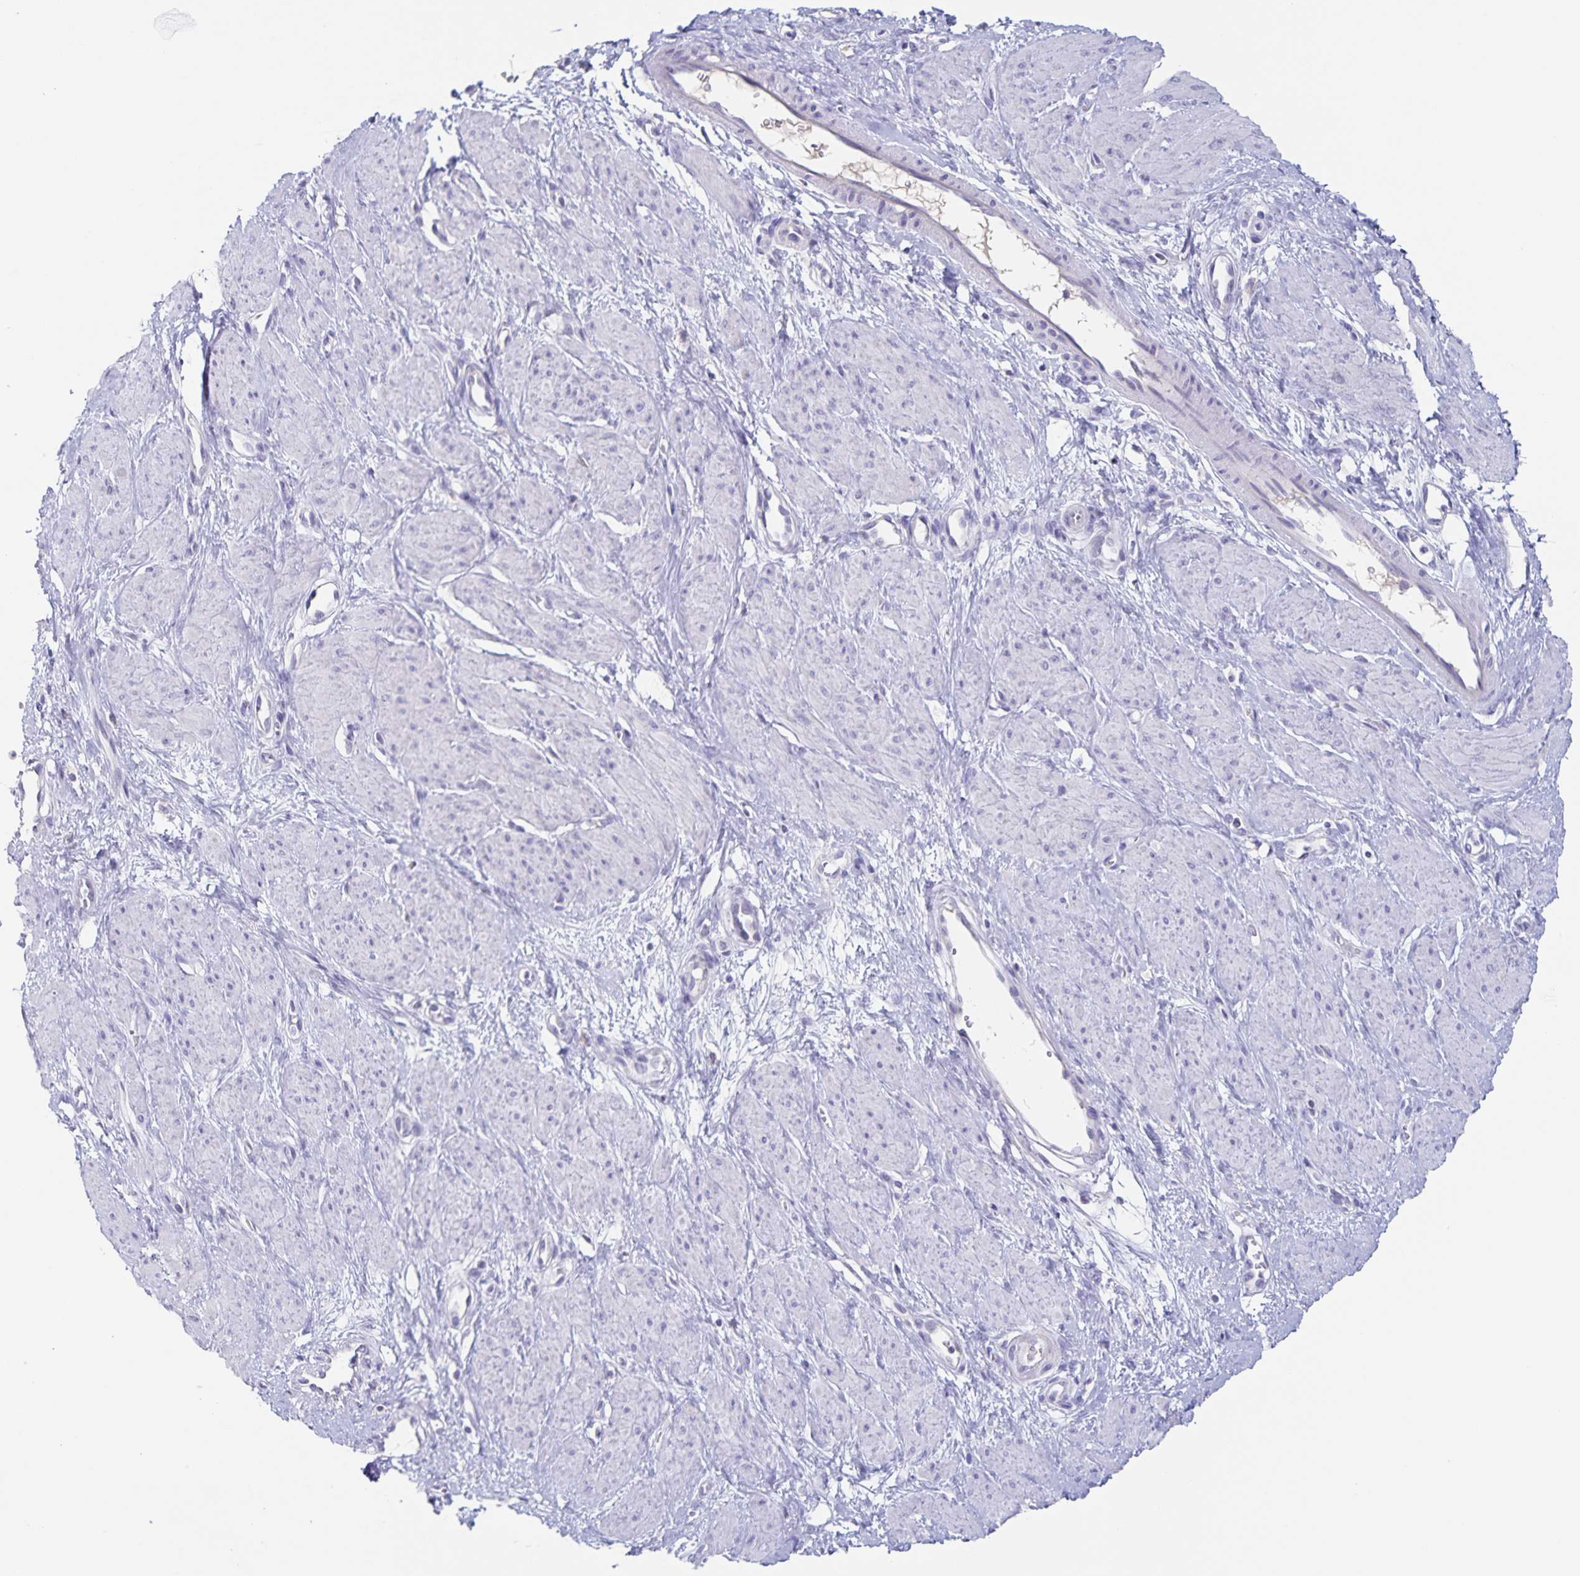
{"staining": {"intensity": "negative", "quantity": "none", "location": "none"}, "tissue": "smooth muscle", "cell_type": "Smooth muscle cells", "image_type": "normal", "snomed": [{"axis": "morphology", "description": "Normal tissue, NOS"}, {"axis": "topography", "description": "Smooth muscle"}, {"axis": "topography", "description": "Uterus"}], "caption": "This is an immunohistochemistry (IHC) histopathology image of normal smooth muscle. There is no expression in smooth muscle cells.", "gene": "RPL36A", "patient": {"sex": "female", "age": 39}}